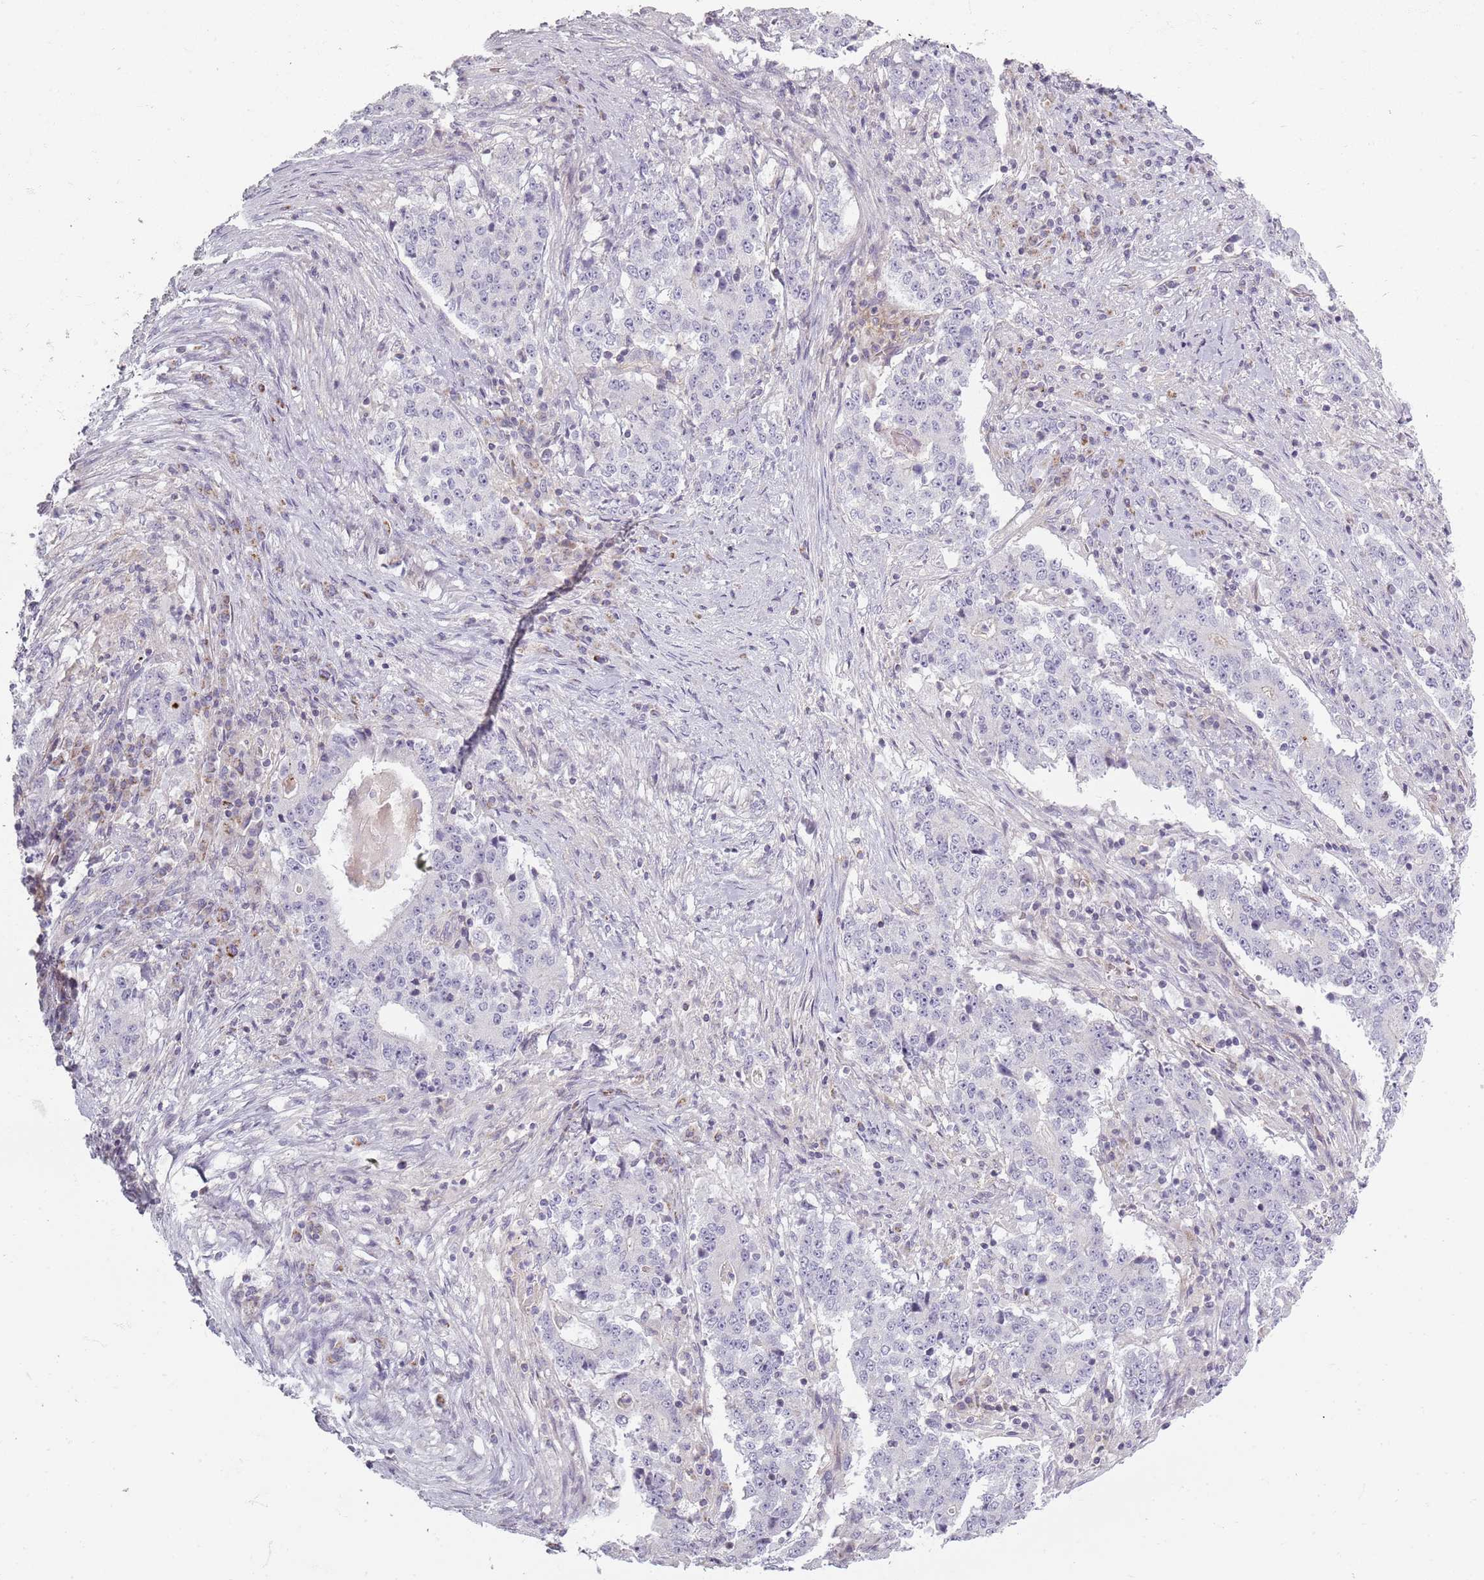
{"staining": {"intensity": "negative", "quantity": "none", "location": "none"}, "tissue": "stomach cancer", "cell_type": "Tumor cells", "image_type": "cancer", "snomed": [{"axis": "morphology", "description": "Adenocarcinoma, NOS"}, {"axis": "topography", "description": "Stomach"}], "caption": "Immunohistochemistry (IHC) histopathology image of adenocarcinoma (stomach) stained for a protein (brown), which exhibits no staining in tumor cells.", "gene": "SYNGR3", "patient": {"sex": "male", "age": 59}}